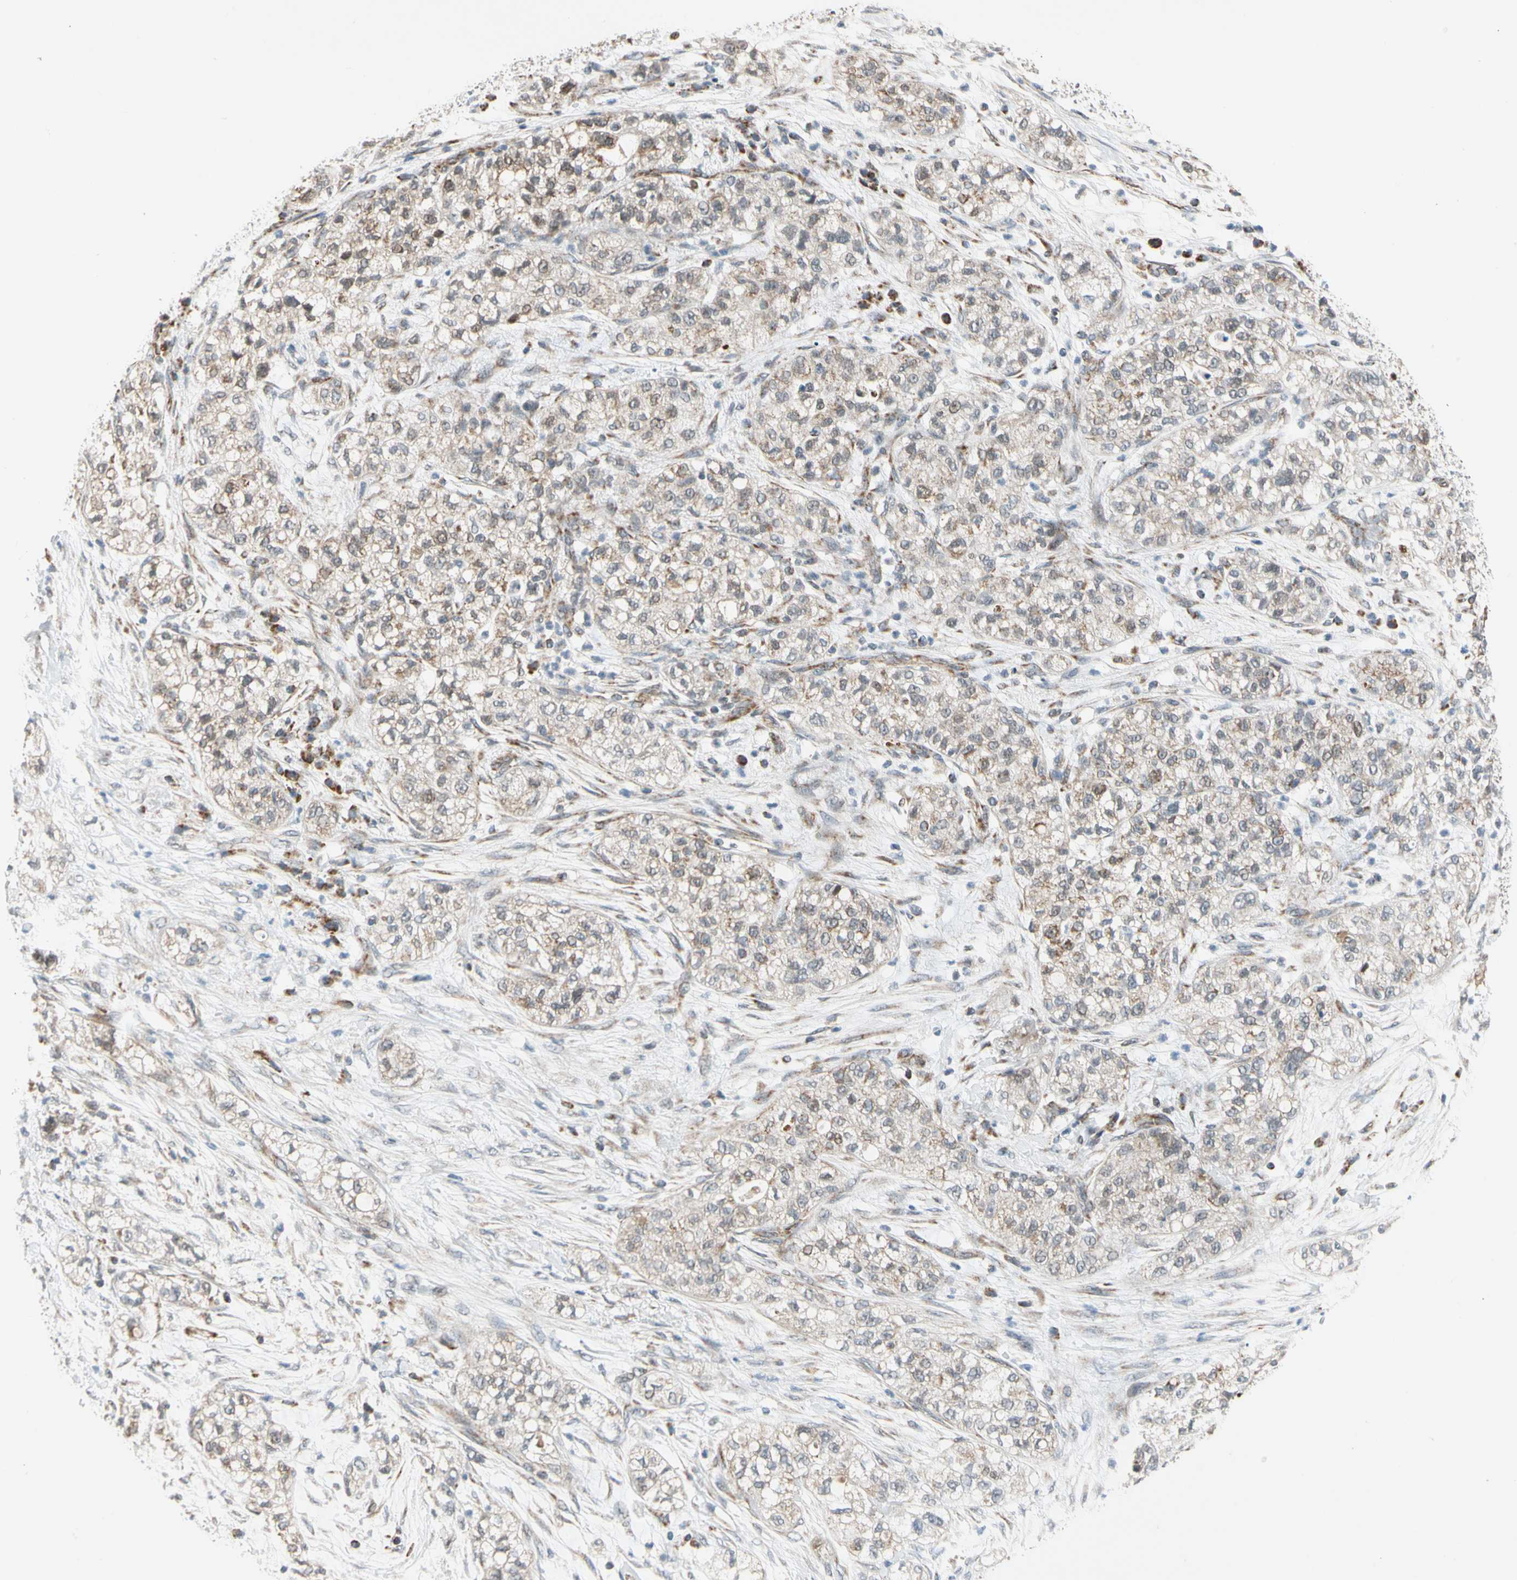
{"staining": {"intensity": "weak", "quantity": ">75%", "location": "cytoplasmic/membranous"}, "tissue": "pancreatic cancer", "cell_type": "Tumor cells", "image_type": "cancer", "snomed": [{"axis": "morphology", "description": "Adenocarcinoma, NOS"}, {"axis": "topography", "description": "Pancreas"}], "caption": "Pancreatic adenocarcinoma stained with immunohistochemistry shows weak cytoplasmic/membranous positivity in approximately >75% of tumor cells.", "gene": "KHDC4", "patient": {"sex": "female", "age": 78}}